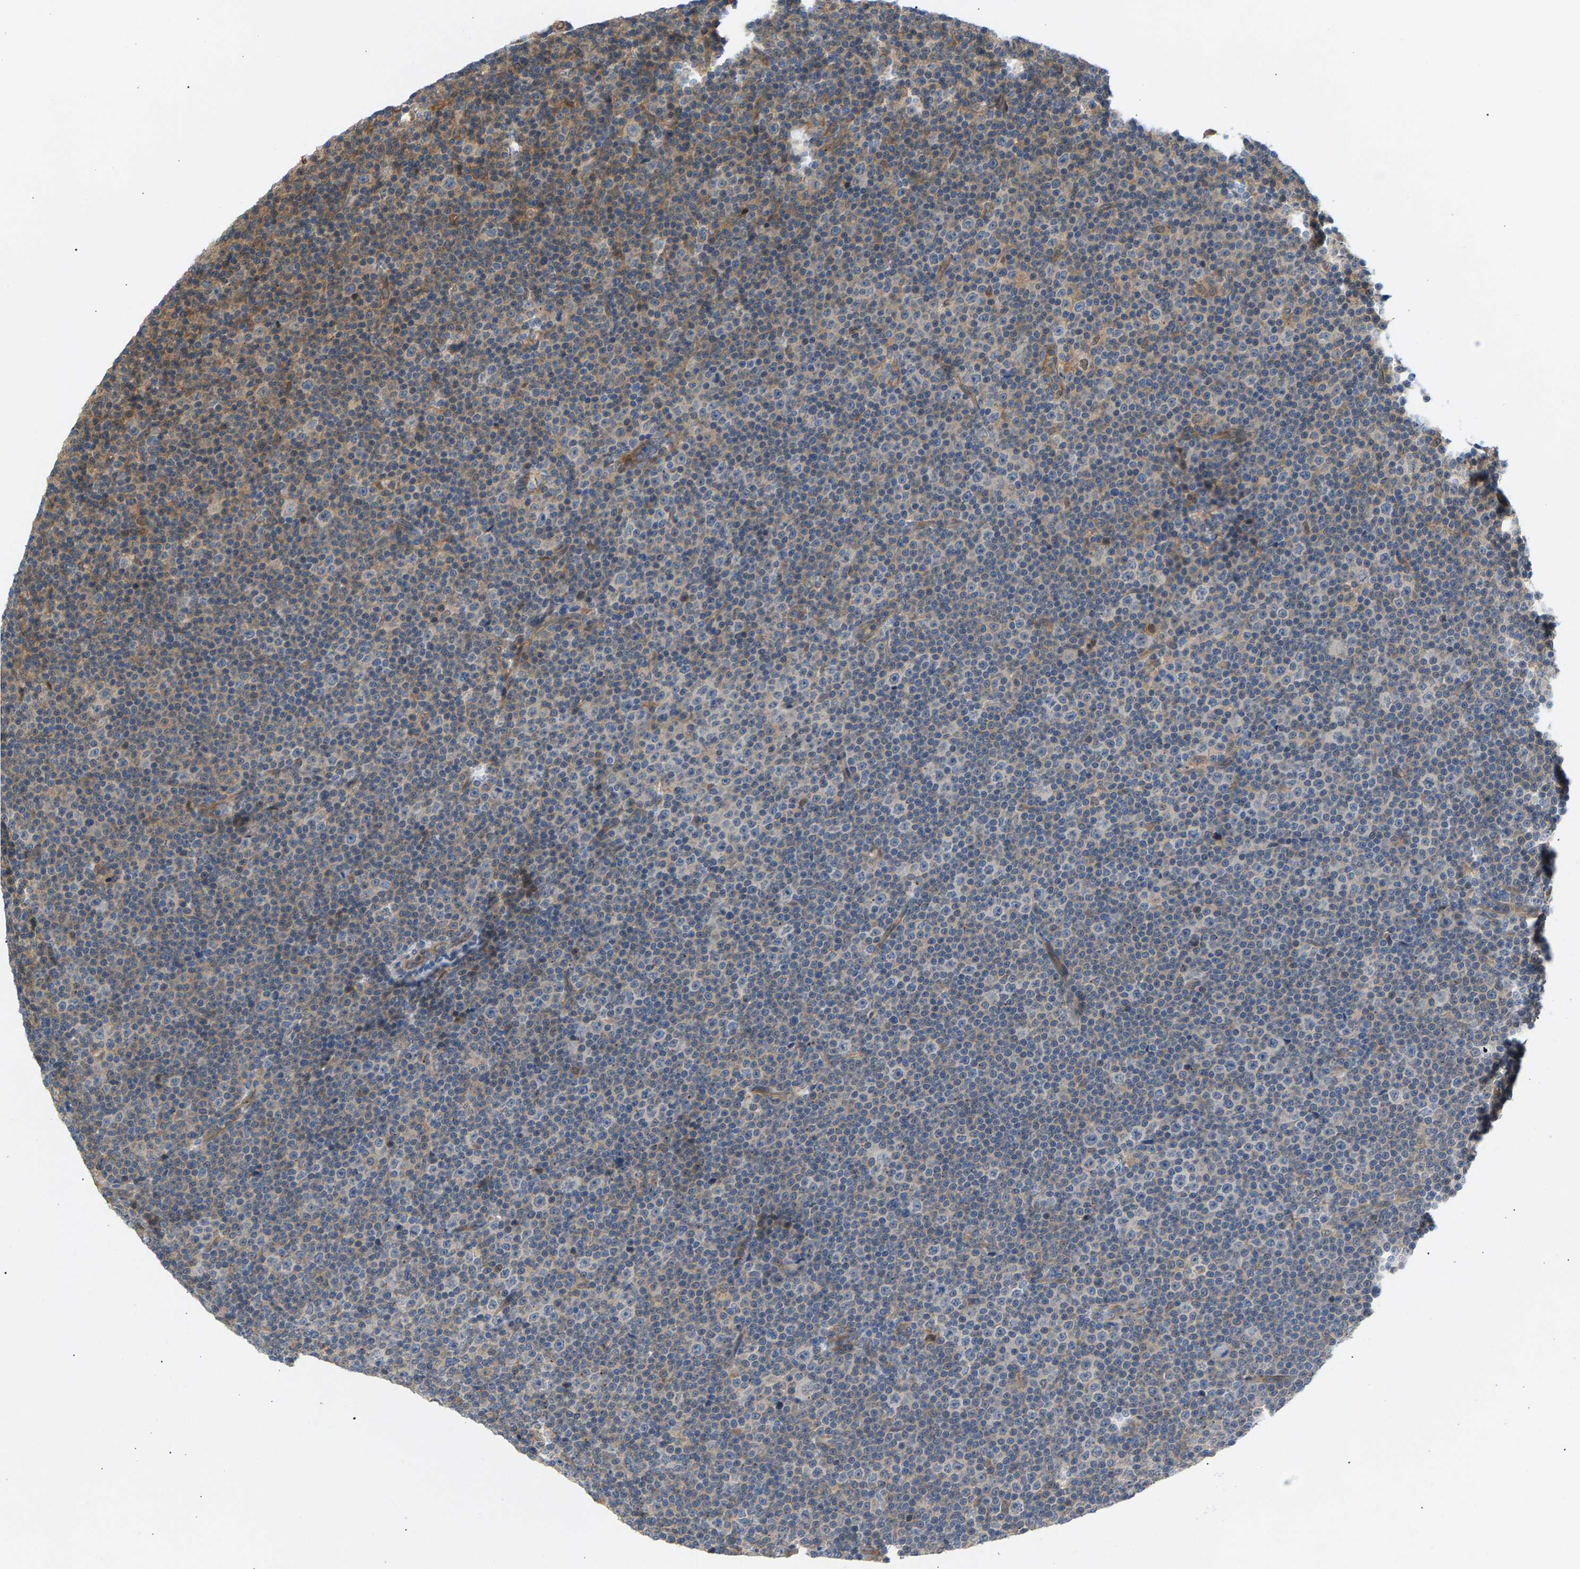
{"staining": {"intensity": "moderate", "quantity": "<25%", "location": "cytoplasmic/membranous"}, "tissue": "lymphoma", "cell_type": "Tumor cells", "image_type": "cancer", "snomed": [{"axis": "morphology", "description": "Malignant lymphoma, non-Hodgkin's type, Low grade"}, {"axis": "topography", "description": "Lymph node"}], "caption": "A photomicrograph showing moderate cytoplasmic/membranous staining in about <25% of tumor cells in lymphoma, as visualized by brown immunohistochemical staining.", "gene": "KRTAP27-1", "patient": {"sex": "female", "age": 67}}